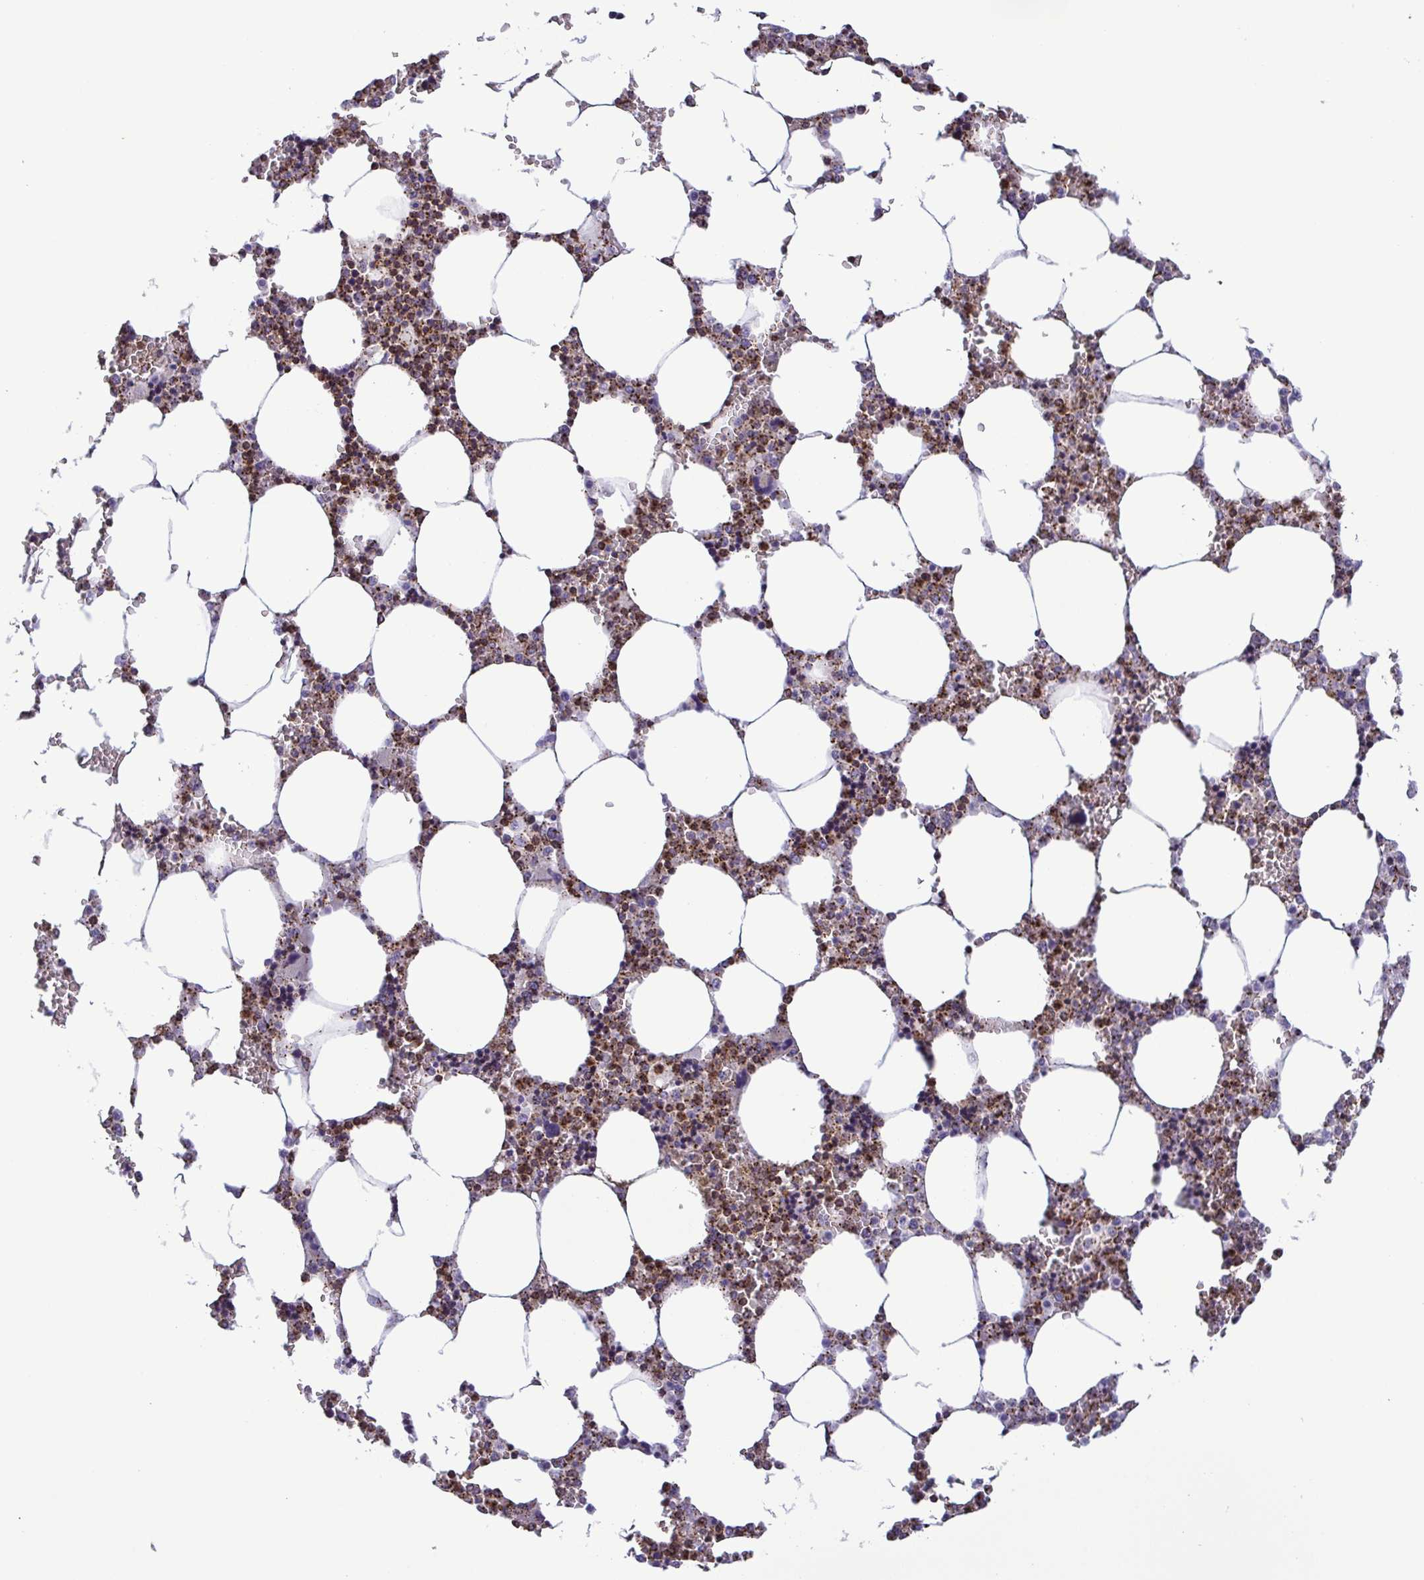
{"staining": {"intensity": "moderate", "quantity": "25%-75%", "location": "cytoplasmic/membranous,nuclear"}, "tissue": "bone marrow", "cell_type": "Hematopoietic cells", "image_type": "normal", "snomed": [{"axis": "morphology", "description": "Normal tissue, NOS"}, {"axis": "topography", "description": "Bone marrow"}], "caption": "A micrograph of bone marrow stained for a protein exhibits moderate cytoplasmic/membranous,nuclear brown staining in hematopoietic cells. (DAB (3,3'-diaminobenzidine) IHC, brown staining for protein, blue staining for nuclei).", "gene": "CHMP1B", "patient": {"sex": "male", "age": 64}}